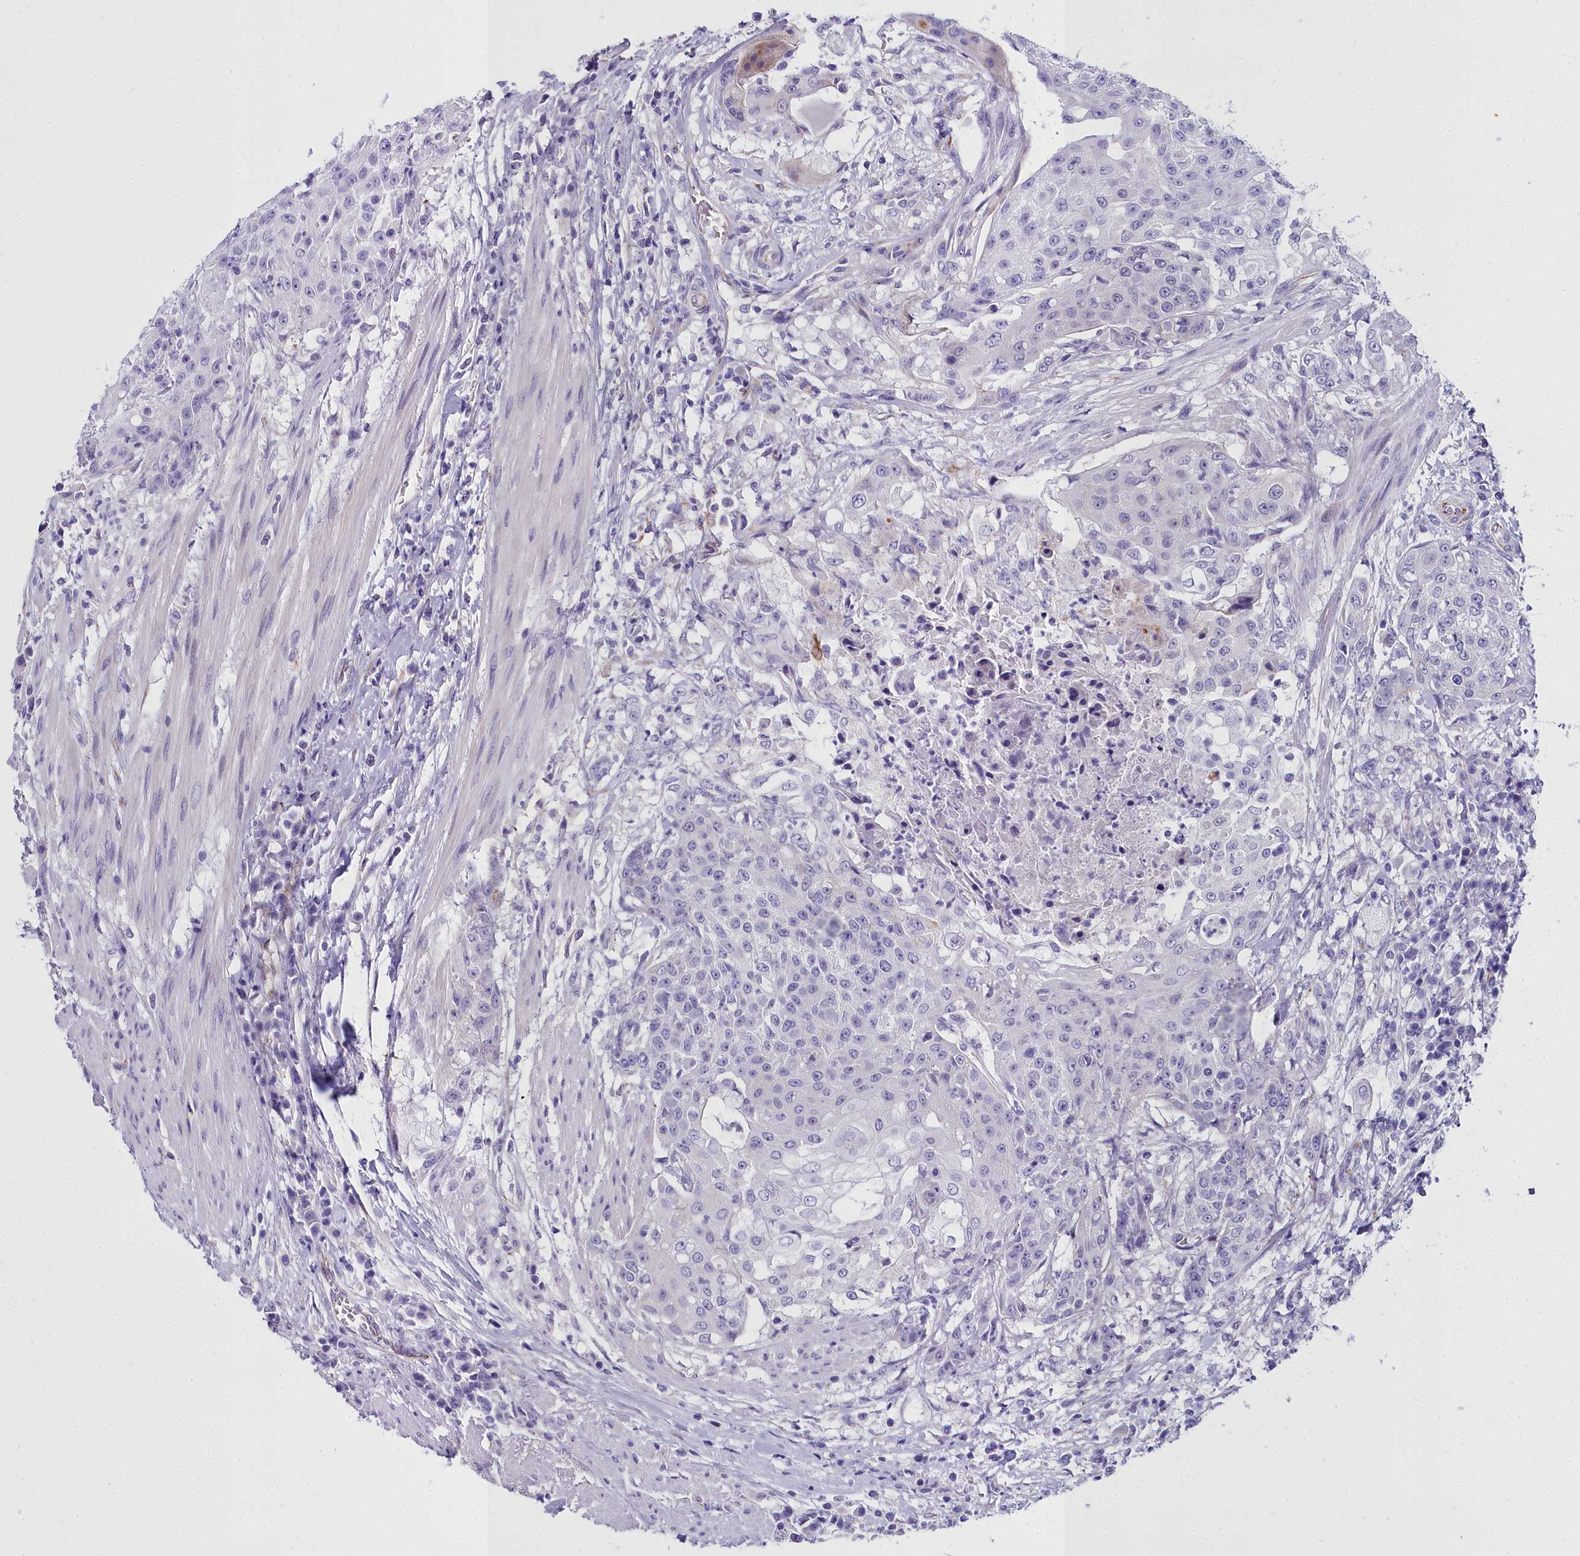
{"staining": {"intensity": "negative", "quantity": "none", "location": "none"}, "tissue": "urothelial cancer", "cell_type": "Tumor cells", "image_type": "cancer", "snomed": [{"axis": "morphology", "description": "Urothelial carcinoma, High grade"}, {"axis": "topography", "description": "Urinary bladder"}], "caption": "Immunohistochemistry micrograph of neoplastic tissue: human urothelial carcinoma (high-grade) stained with DAB (3,3'-diaminobenzidine) exhibits no significant protein staining in tumor cells.", "gene": "TIMM22", "patient": {"sex": "female", "age": 63}}